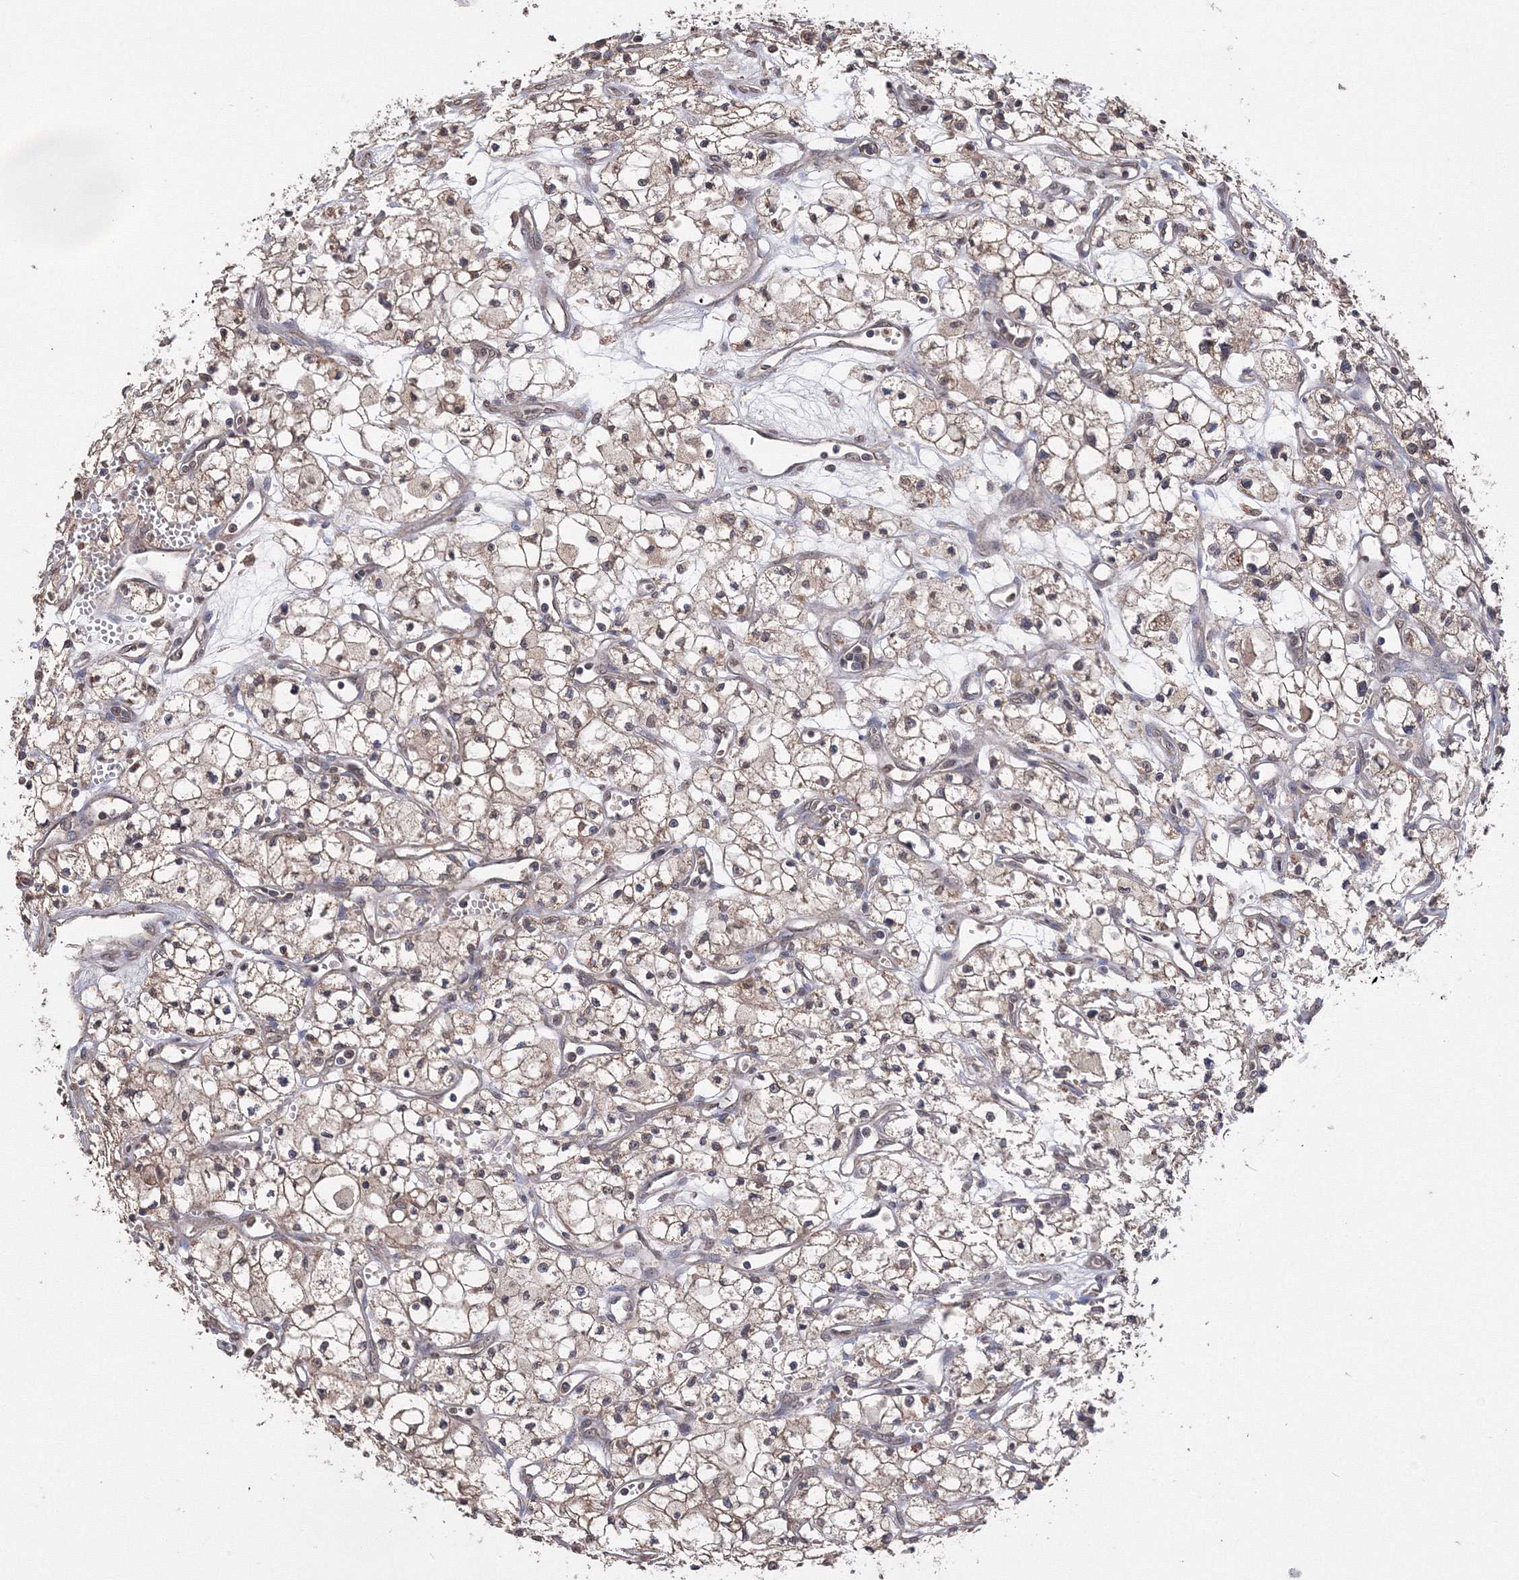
{"staining": {"intensity": "weak", "quantity": ">75%", "location": "cytoplasmic/membranous,nuclear"}, "tissue": "renal cancer", "cell_type": "Tumor cells", "image_type": "cancer", "snomed": [{"axis": "morphology", "description": "Adenocarcinoma, NOS"}, {"axis": "topography", "description": "Kidney"}], "caption": "An image of renal cancer (adenocarcinoma) stained for a protein reveals weak cytoplasmic/membranous and nuclear brown staining in tumor cells.", "gene": "GPN1", "patient": {"sex": "male", "age": 59}}